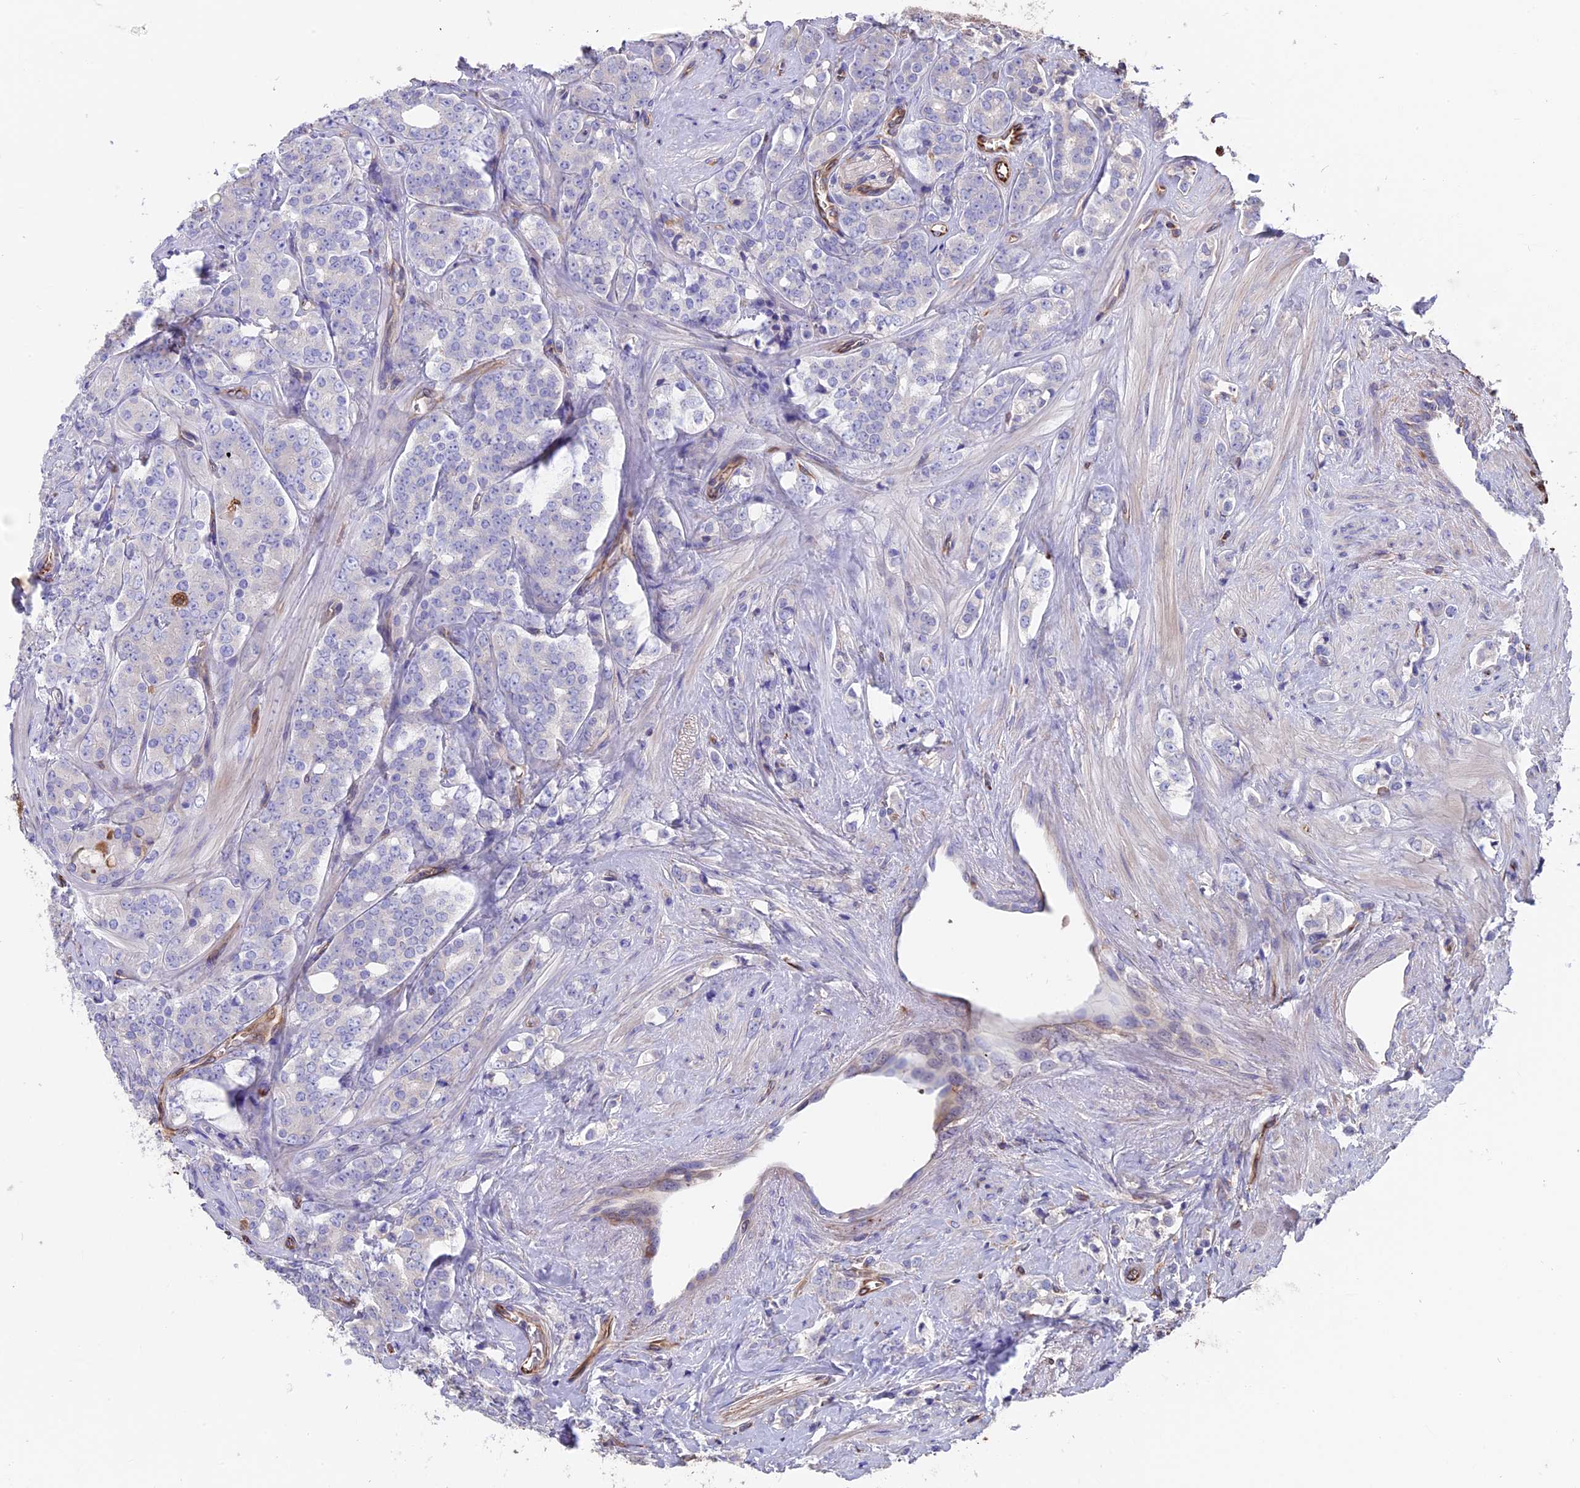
{"staining": {"intensity": "negative", "quantity": "none", "location": "none"}, "tissue": "prostate cancer", "cell_type": "Tumor cells", "image_type": "cancer", "snomed": [{"axis": "morphology", "description": "Adenocarcinoma, High grade"}, {"axis": "topography", "description": "Prostate"}], "caption": "The image demonstrates no staining of tumor cells in high-grade adenocarcinoma (prostate).", "gene": "SEH1L", "patient": {"sex": "male", "age": 62}}